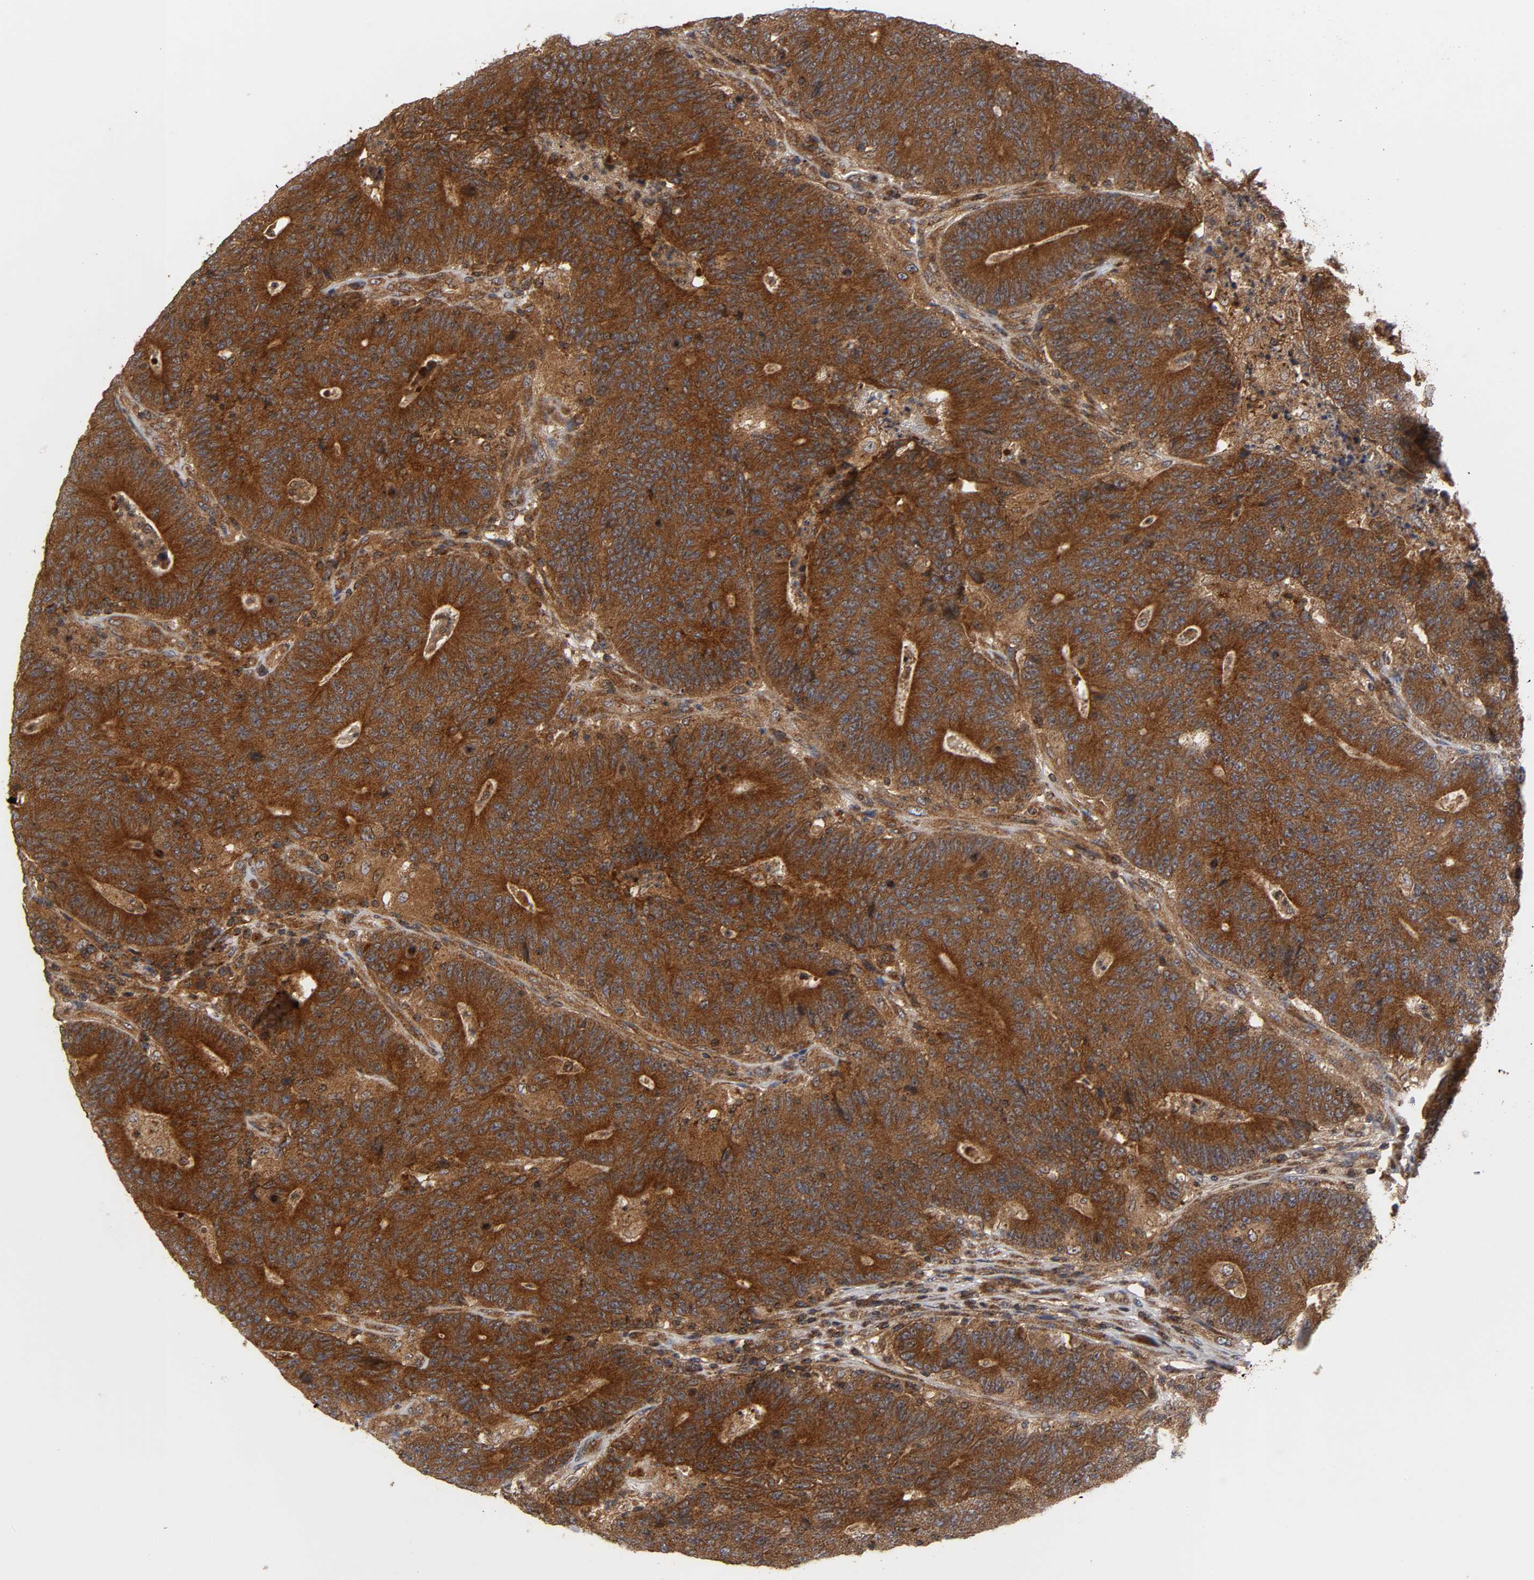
{"staining": {"intensity": "strong", "quantity": ">75%", "location": "cytoplasmic/membranous"}, "tissue": "colorectal cancer", "cell_type": "Tumor cells", "image_type": "cancer", "snomed": [{"axis": "morphology", "description": "Normal tissue, NOS"}, {"axis": "morphology", "description": "Adenocarcinoma, NOS"}, {"axis": "topography", "description": "Colon"}], "caption": "Approximately >75% of tumor cells in human colorectal adenocarcinoma show strong cytoplasmic/membranous protein staining as visualized by brown immunohistochemical staining.", "gene": "IKBKB", "patient": {"sex": "female", "age": 75}}